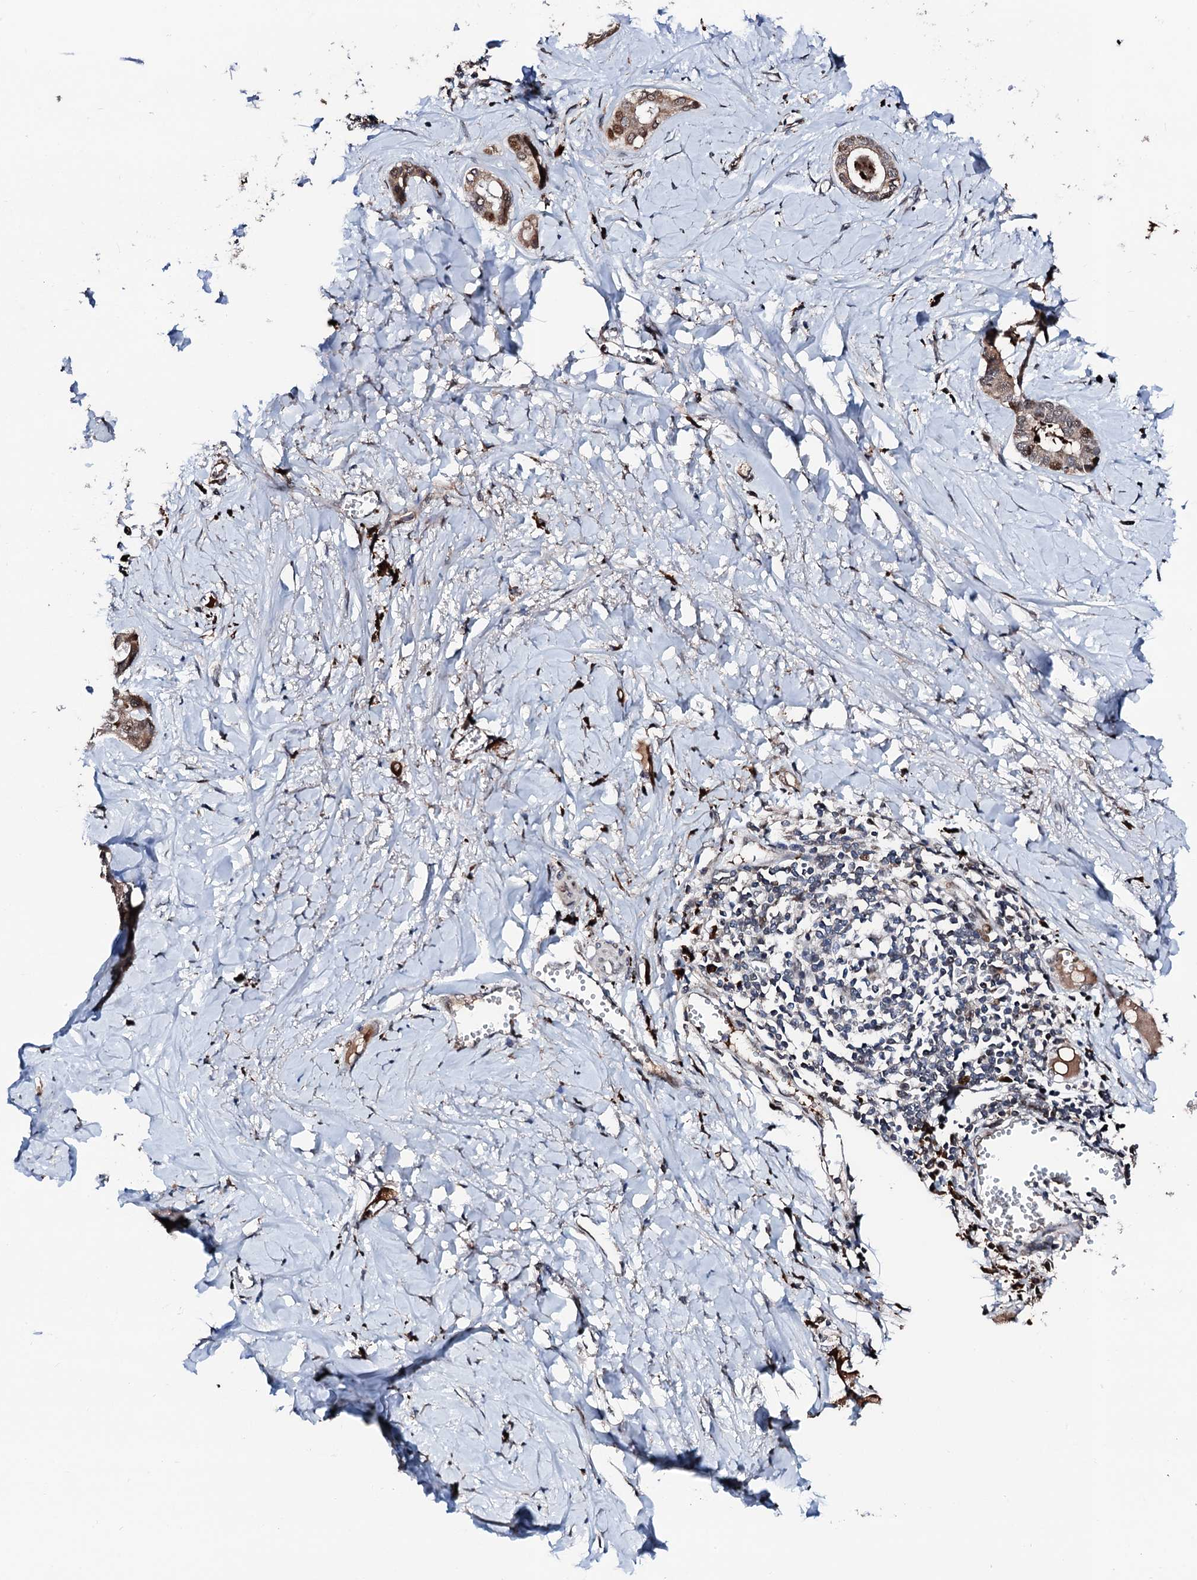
{"staining": {"intensity": "moderate", "quantity": ">75%", "location": "cytoplasmic/membranous,nuclear"}, "tissue": "liver cancer", "cell_type": "Tumor cells", "image_type": "cancer", "snomed": [{"axis": "morphology", "description": "Cholangiocarcinoma"}, {"axis": "topography", "description": "Liver"}], "caption": "The immunohistochemical stain labels moderate cytoplasmic/membranous and nuclear expression in tumor cells of liver cancer (cholangiocarcinoma) tissue.", "gene": "KIF18A", "patient": {"sex": "female", "age": 77}}